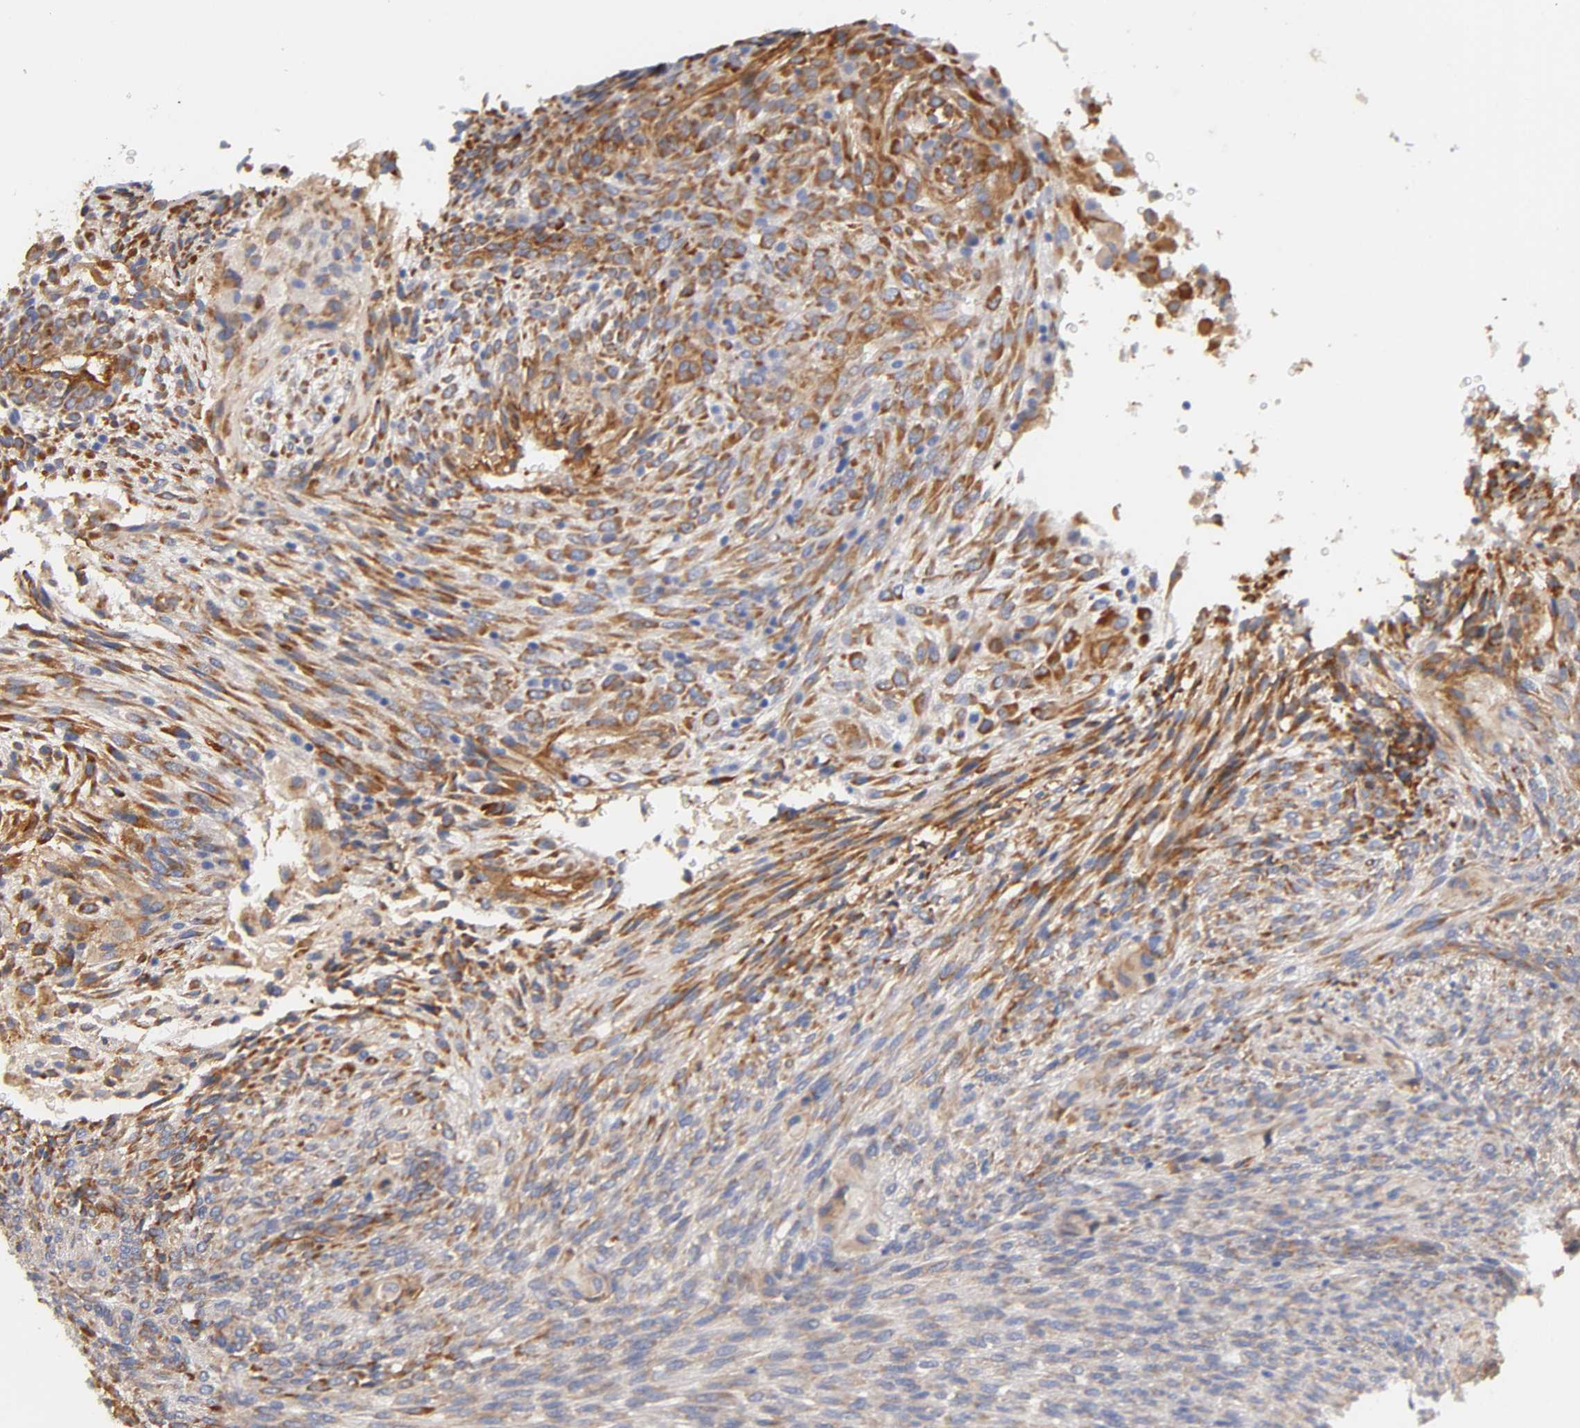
{"staining": {"intensity": "moderate", "quantity": "25%-75%", "location": "cytoplasmic/membranous"}, "tissue": "glioma", "cell_type": "Tumor cells", "image_type": "cancer", "snomed": [{"axis": "morphology", "description": "Glioma, malignant, High grade"}, {"axis": "topography", "description": "Cerebral cortex"}], "caption": "IHC of malignant high-grade glioma displays medium levels of moderate cytoplasmic/membranous positivity in approximately 25%-75% of tumor cells. Nuclei are stained in blue.", "gene": "LAMB1", "patient": {"sex": "female", "age": 55}}